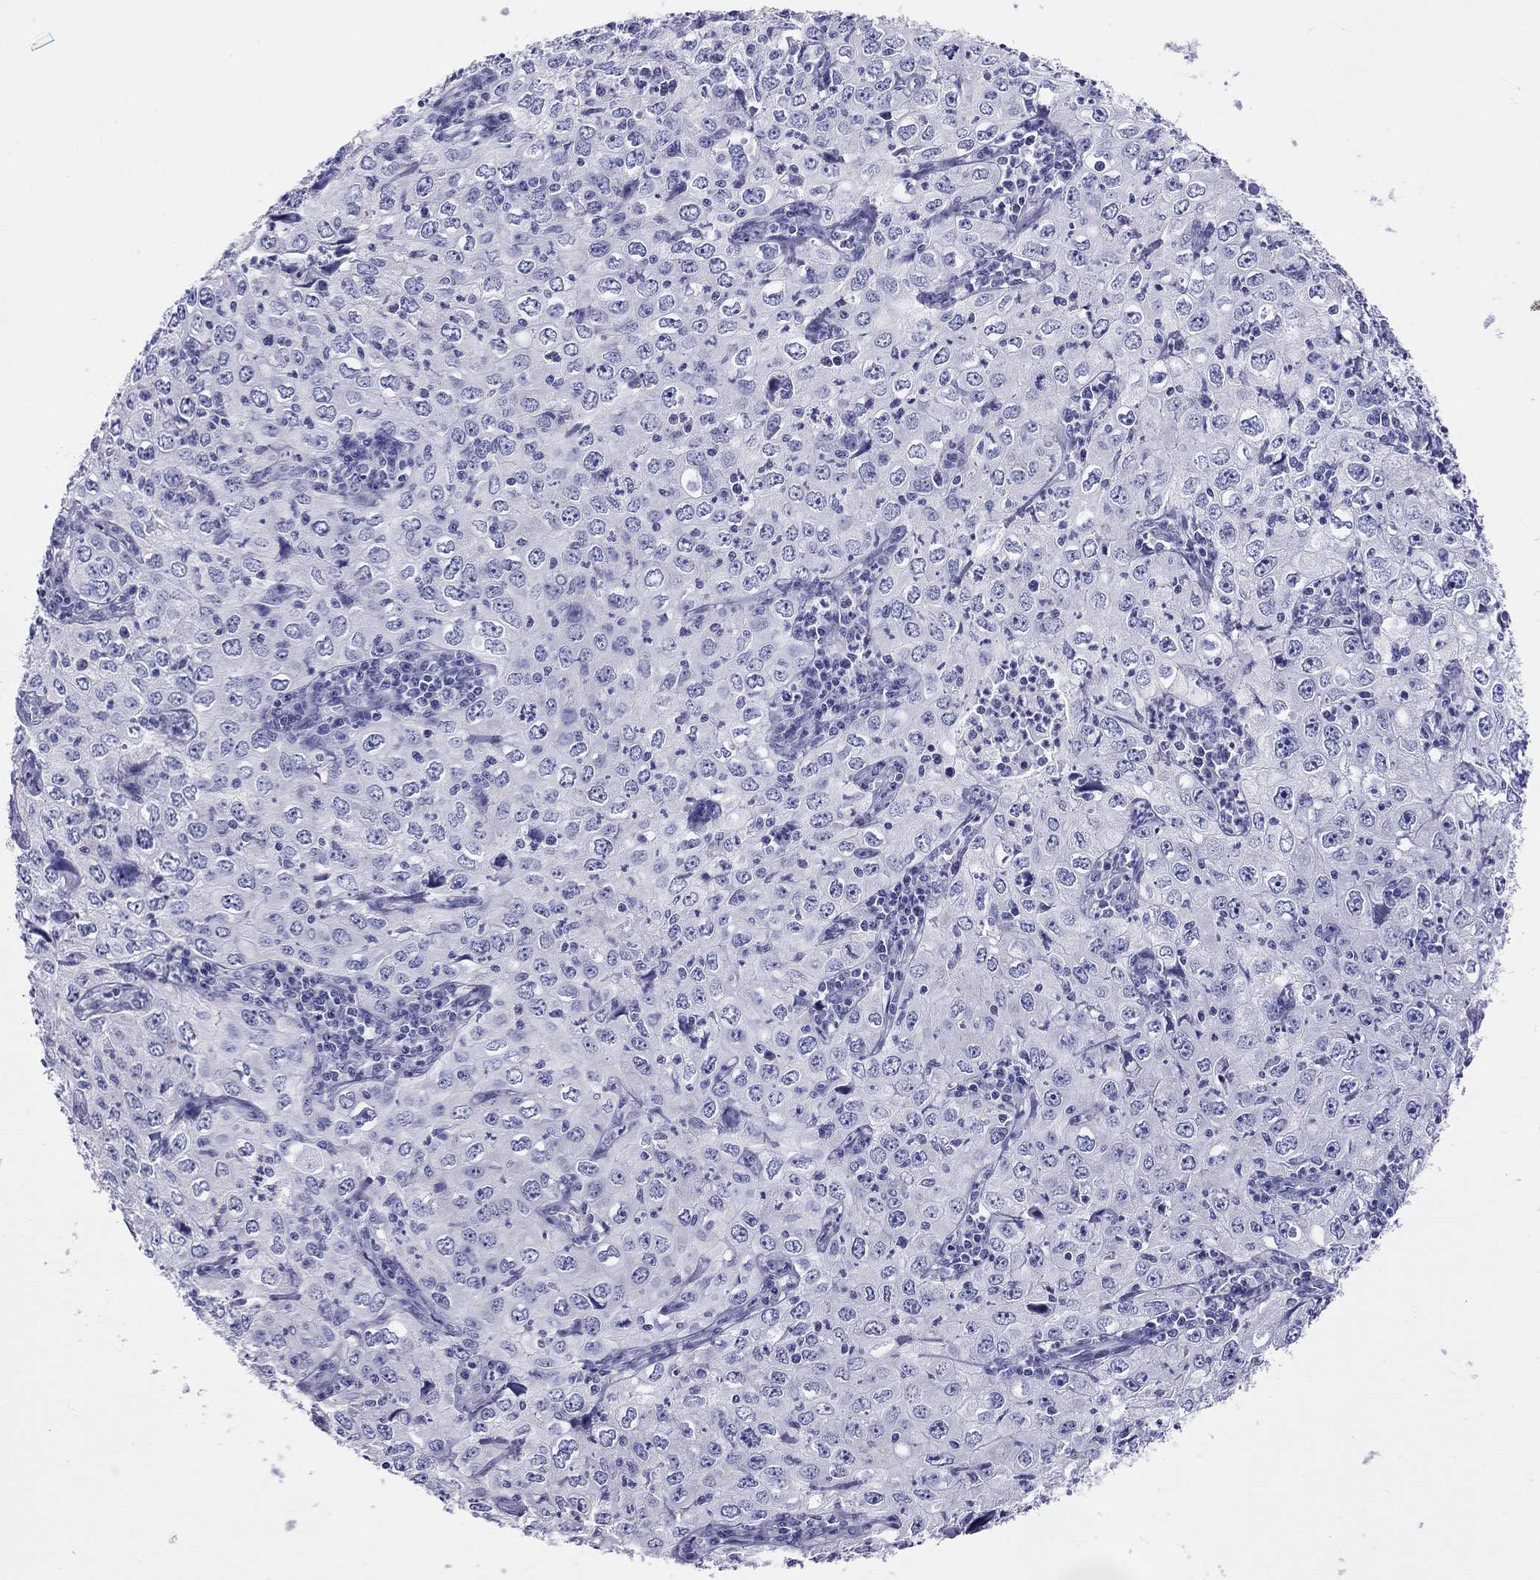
{"staining": {"intensity": "negative", "quantity": "none", "location": "none"}, "tissue": "cervical cancer", "cell_type": "Tumor cells", "image_type": "cancer", "snomed": [{"axis": "morphology", "description": "Squamous cell carcinoma, NOS"}, {"axis": "topography", "description": "Cervix"}], "caption": "Tumor cells are negative for protein expression in human cervical squamous cell carcinoma. (DAB (3,3'-diaminobenzidine) IHC, high magnification).", "gene": "DPY19L2", "patient": {"sex": "female", "age": 24}}